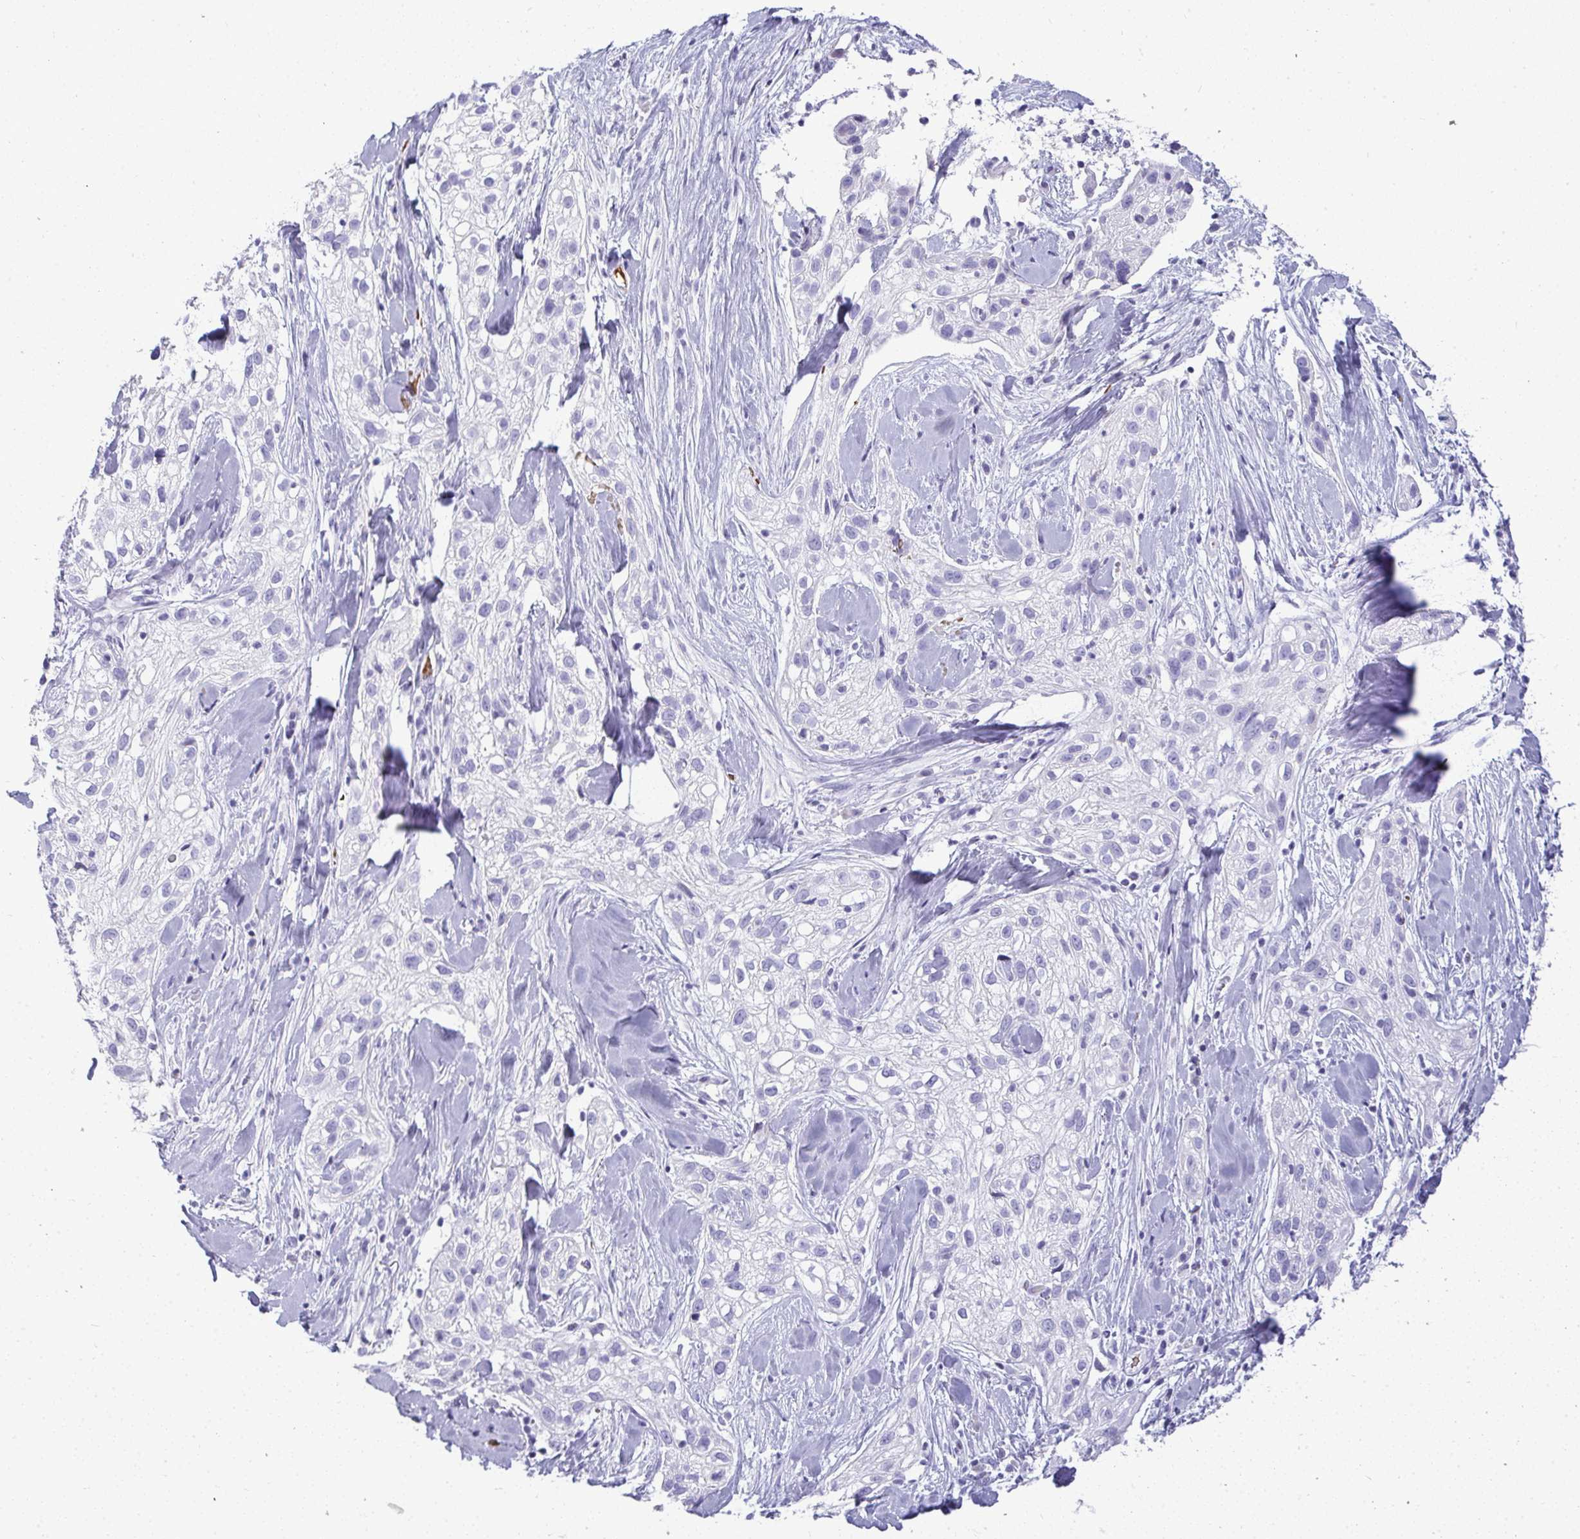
{"staining": {"intensity": "negative", "quantity": "none", "location": "none"}, "tissue": "skin cancer", "cell_type": "Tumor cells", "image_type": "cancer", "snomed": [{"axis": "morphology", "description": "Squamous cell carcinoma, NOS"}, {"axis": "topography", "description": "Skin"}], "caption": "A high-resolution image shows immunohistochemistry (IHC) staining of squamous cell carcinoma (skin), which shows no significant expression in tumor cells.", "gene": "ZNF182", "patient": {"sex": "male", "age": 82}}